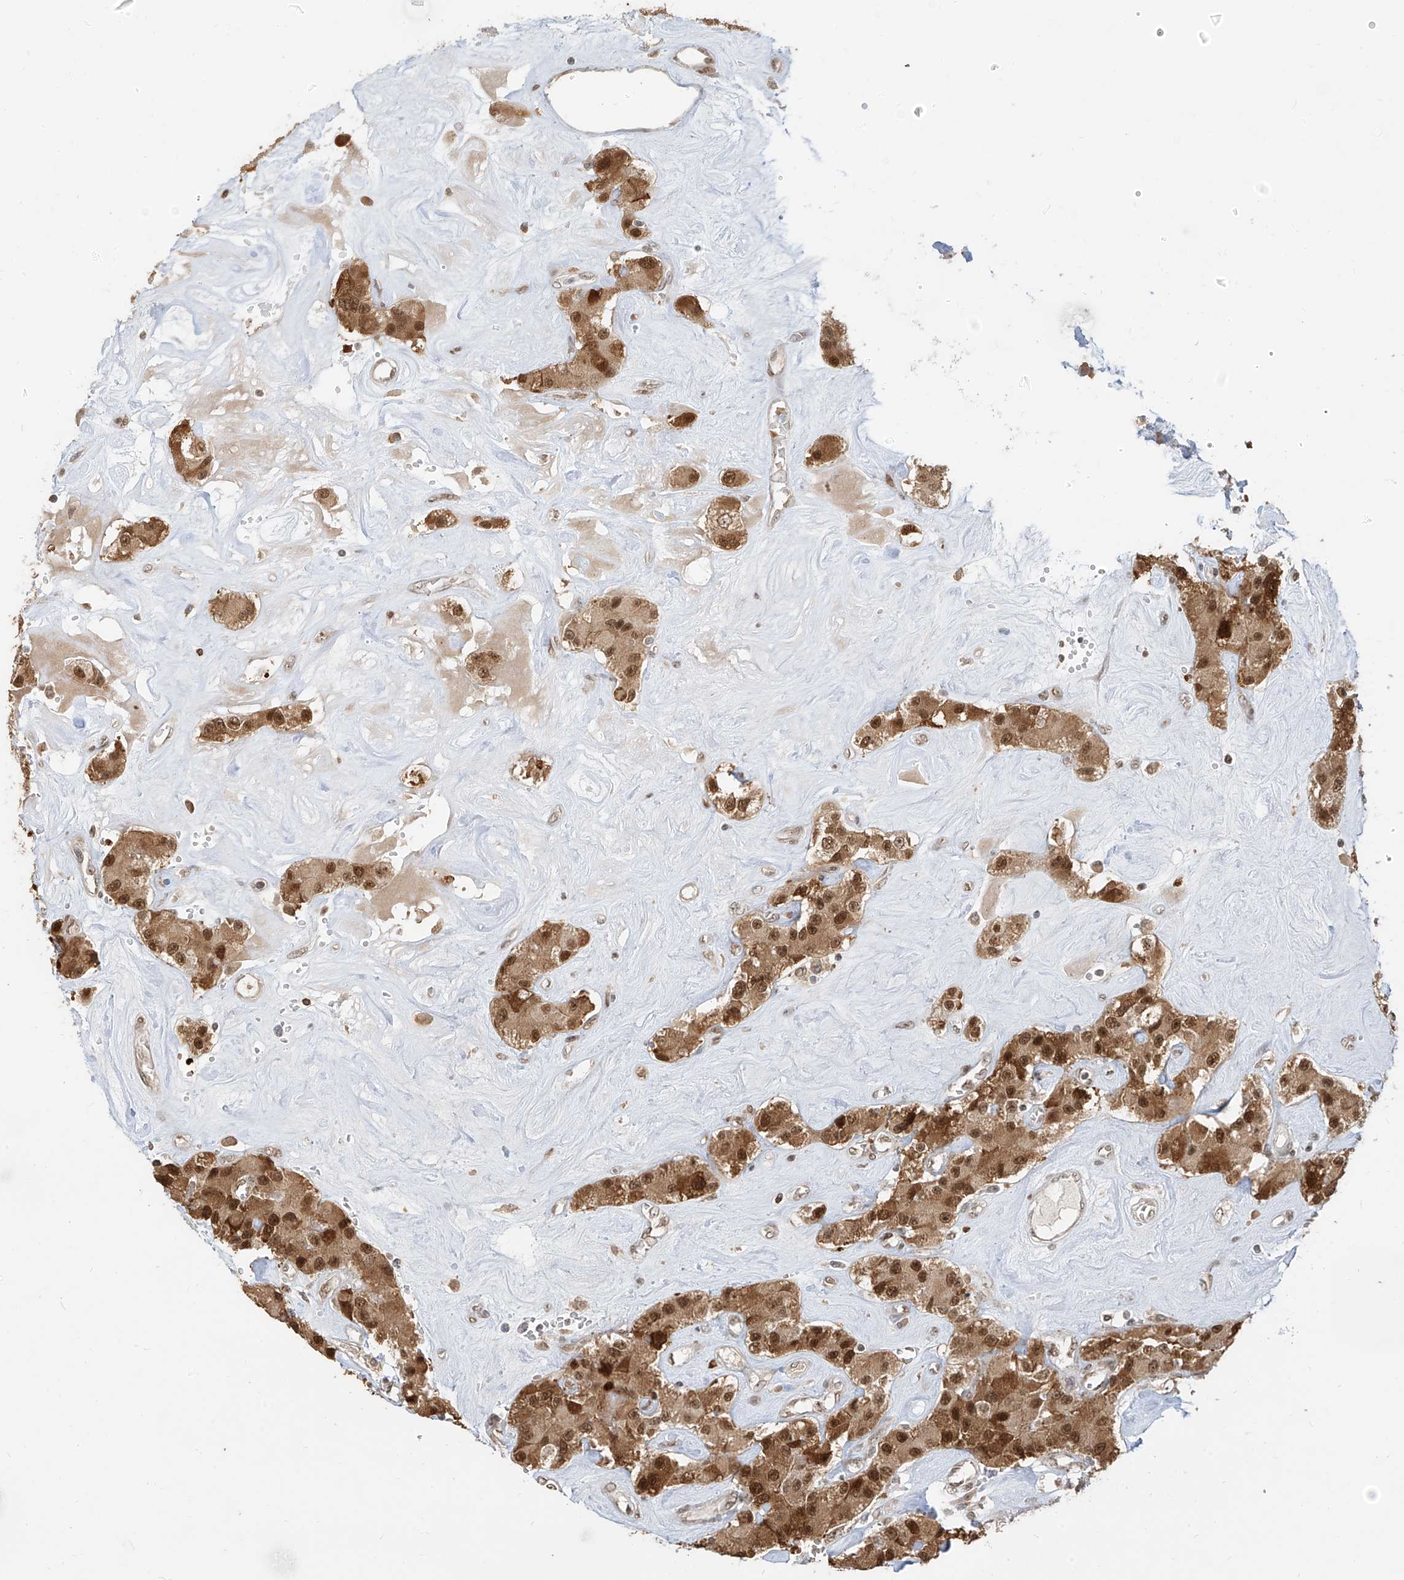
{"staining": {"intensity": "strong", "quantity": ">75%", "location": "cytoplasmic/membranous,nuclear"}, "tissue": "carcinoid", "cell_type": "Tumor cells", "image_type": "cancer", "snomed": [{"axis": "morphology", "description": "Carcinoid, malignant, NOS"}, {"axis": "topography", "description": "Pancreas"}], "caption": "A histopathology image of human malignant carcinoid stained for a protein reveals strong cytoplasmic/membranous and nuclear brown staining in tumor cells.", "gene": "ZMYM2", "patient": {"sex": "male", "age": 41}}